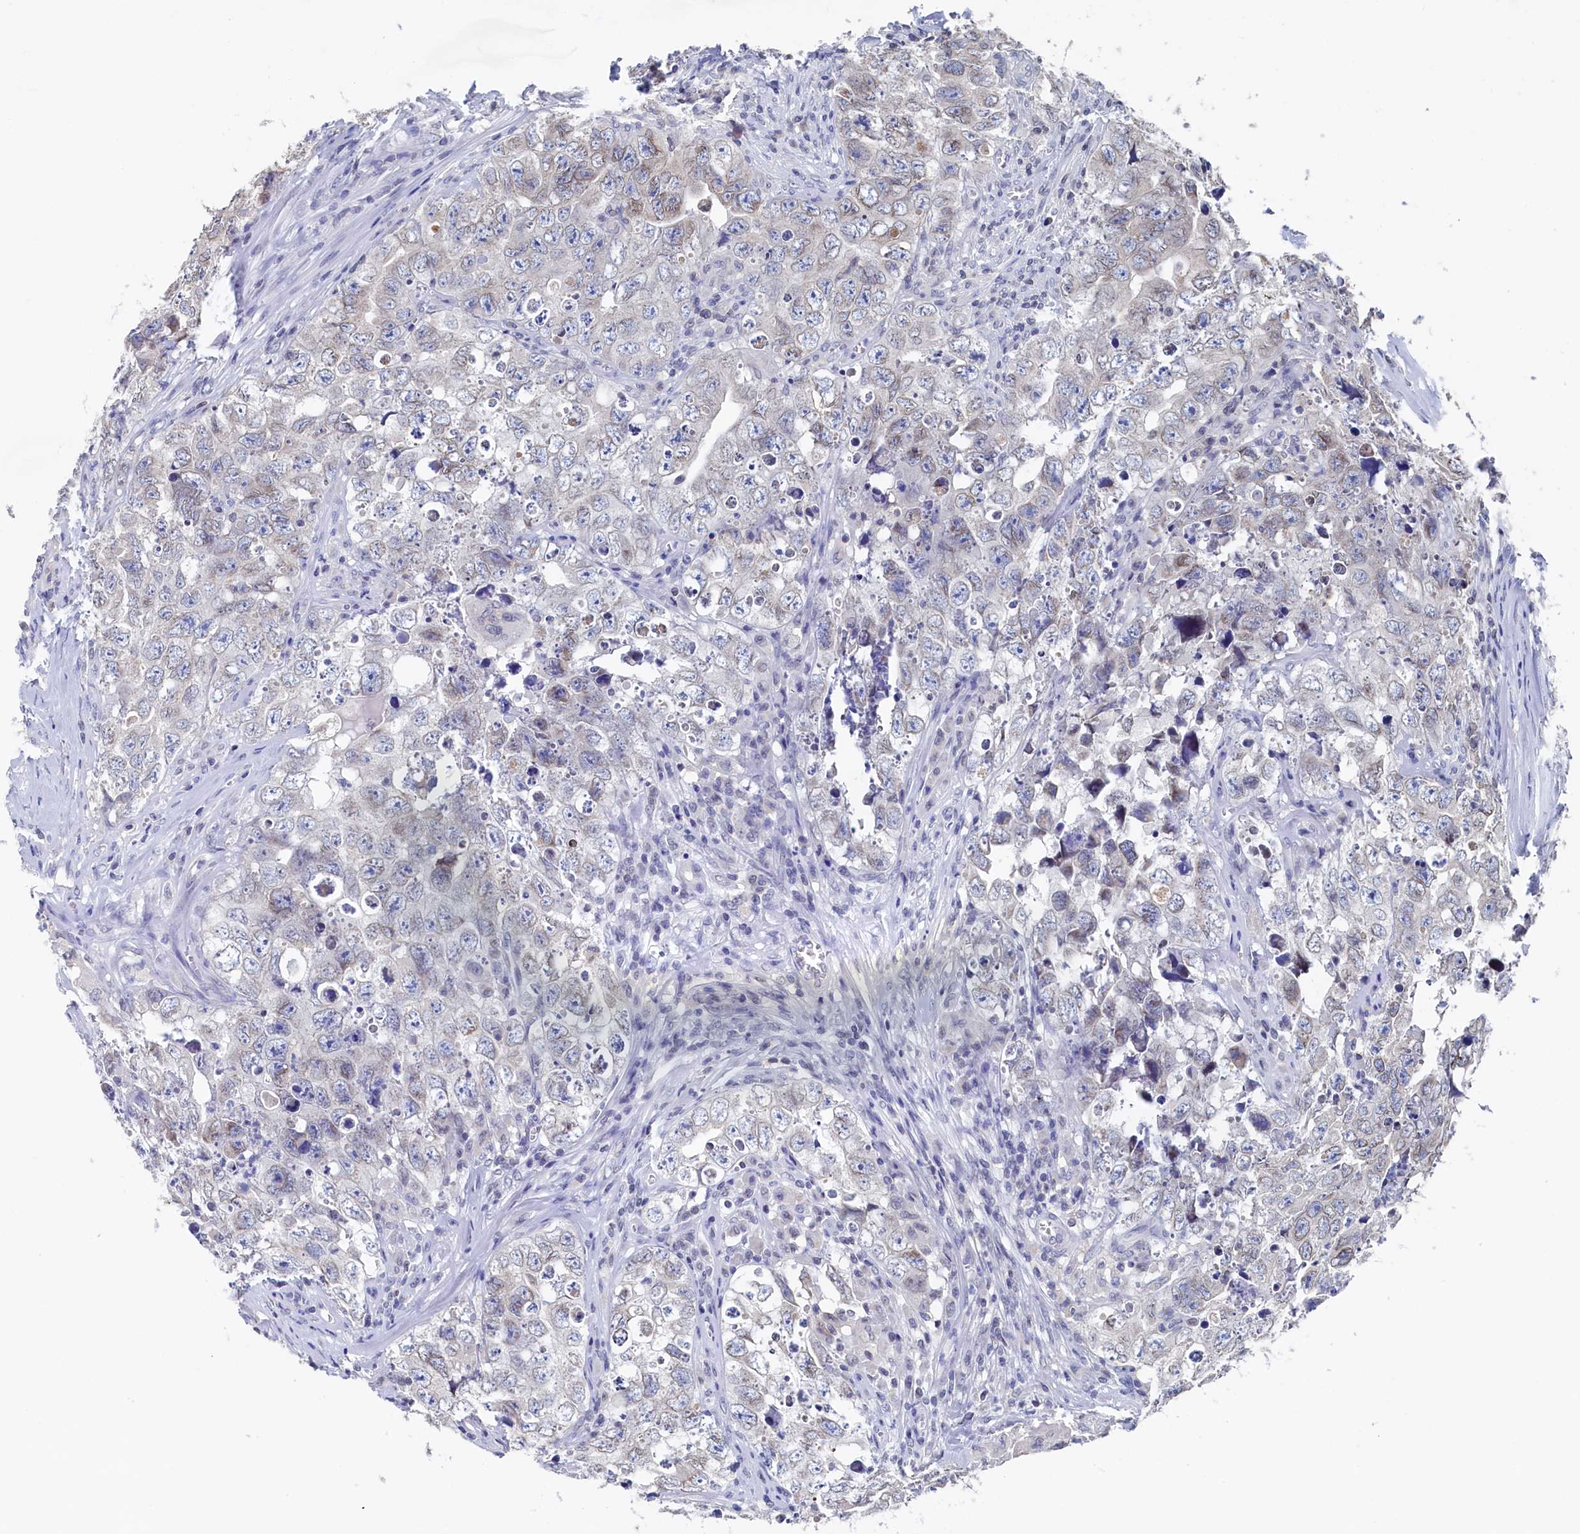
{"staining": {"intensity": "negative", "quantity": "none", "location": "none"}, "tissue": "testis cancer", "cell_type": "Tumor cells", "image_type": "cancer", "snomed": [{"axis": "morphology", "description": "Seminoma, NOS"}, {"axis": "morphology", "description": "Carcinoma, Embryonal, NOS"}, {"axis": "topography", "description": "Testis"}], "caption": "High power microscopy micrograph of an IHC micrograph of testis cancer, revealing no significant staining in tumor cells.", "gene": "C11orf54", "patient": {"sex": "male", "age": 43}}